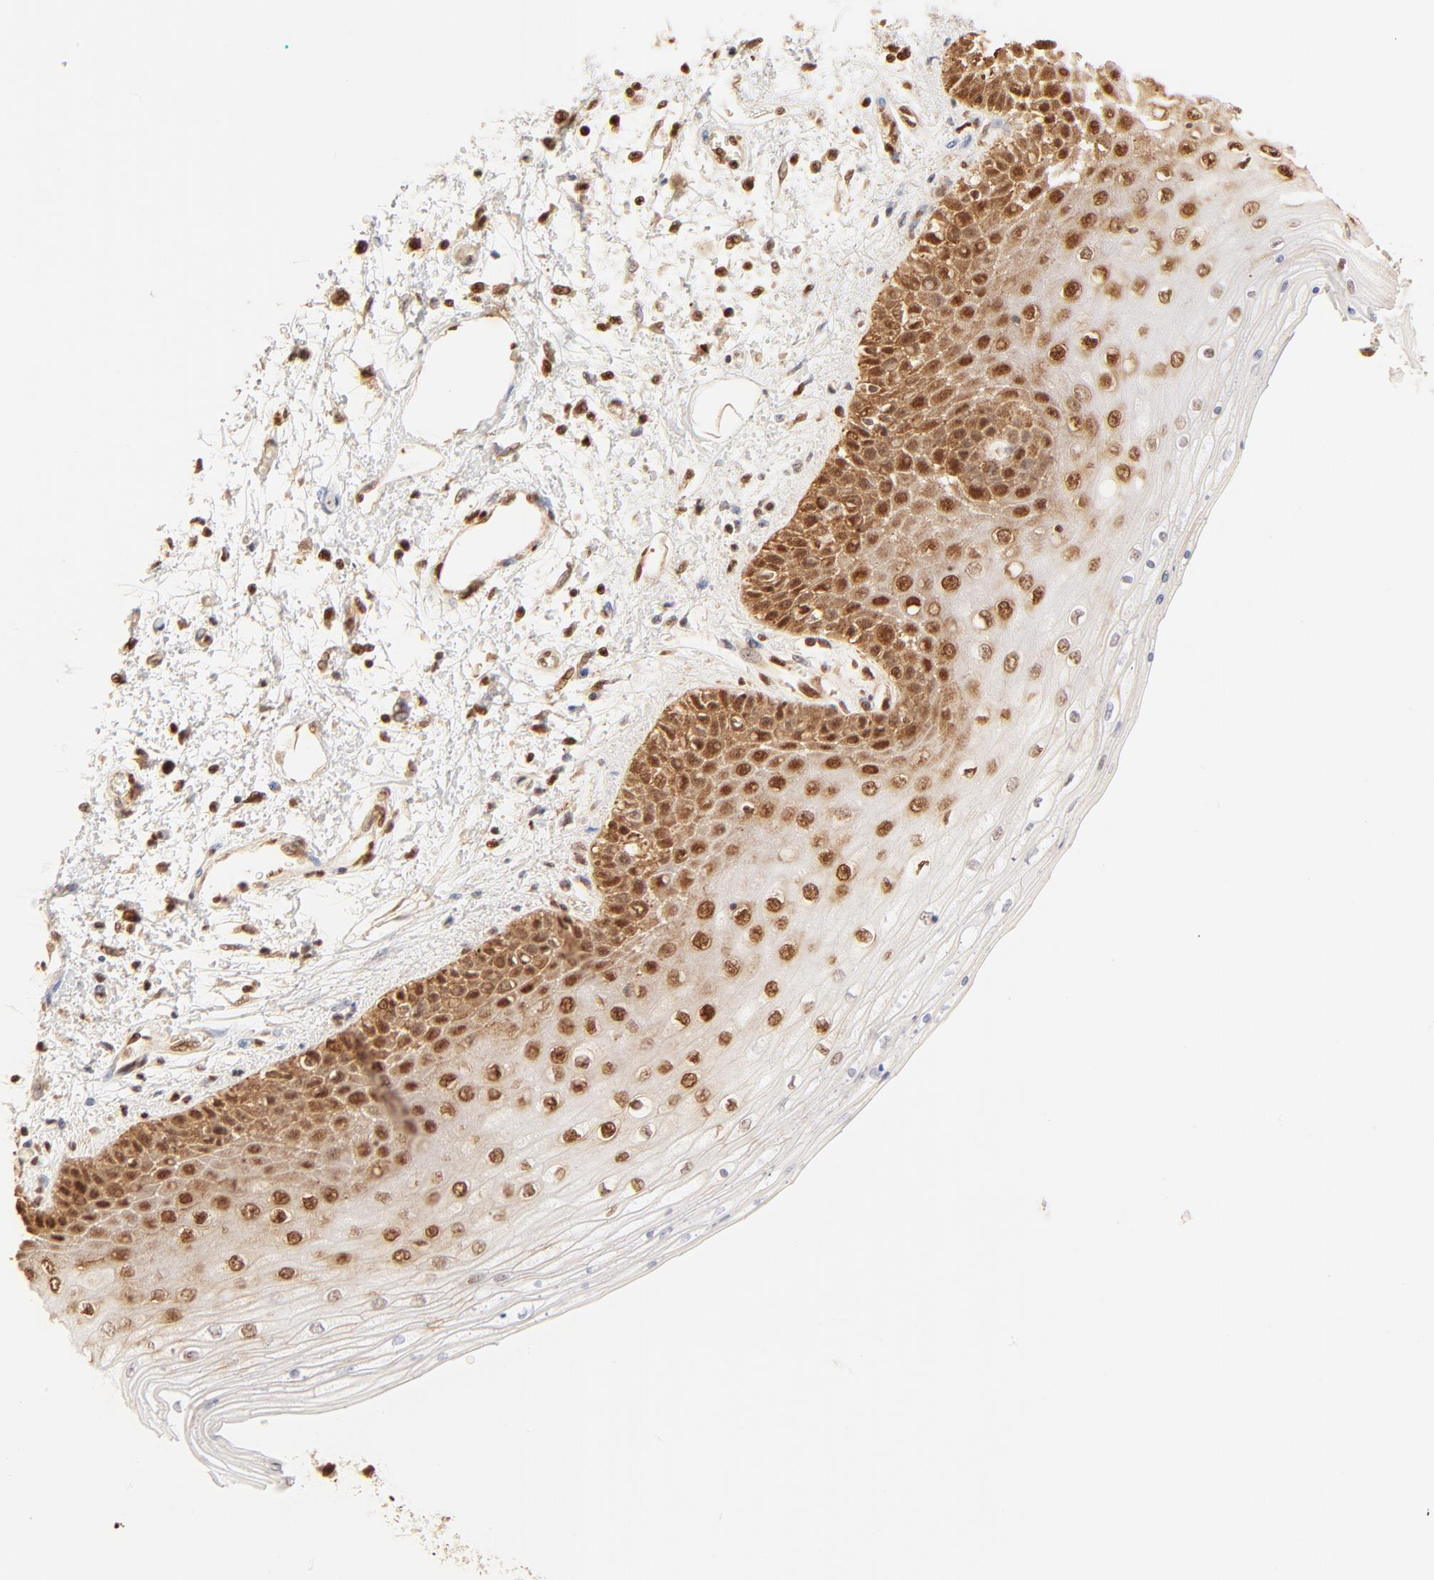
{"staining": {"intensity": "moderate", "quantity": ">75%", "location": "cytoplasmic/membranous,nuclear"}, "tissue": "skin", "cell_type": "Epidermal cells", "image_type": "normal", "snomed": [{"axis": "morphology", "description": "Normal tissue, NOS"}, {"axis": "topography", "description": "Anal"}], "caption": "This is a micrograph of IHC staining of normal skin, which shows moderate staining in the cytoplasmic/membranous,nuclear of epidermal cells.", "gene": "FAM50A", "patient": {"sex": "female", "age": 46}}